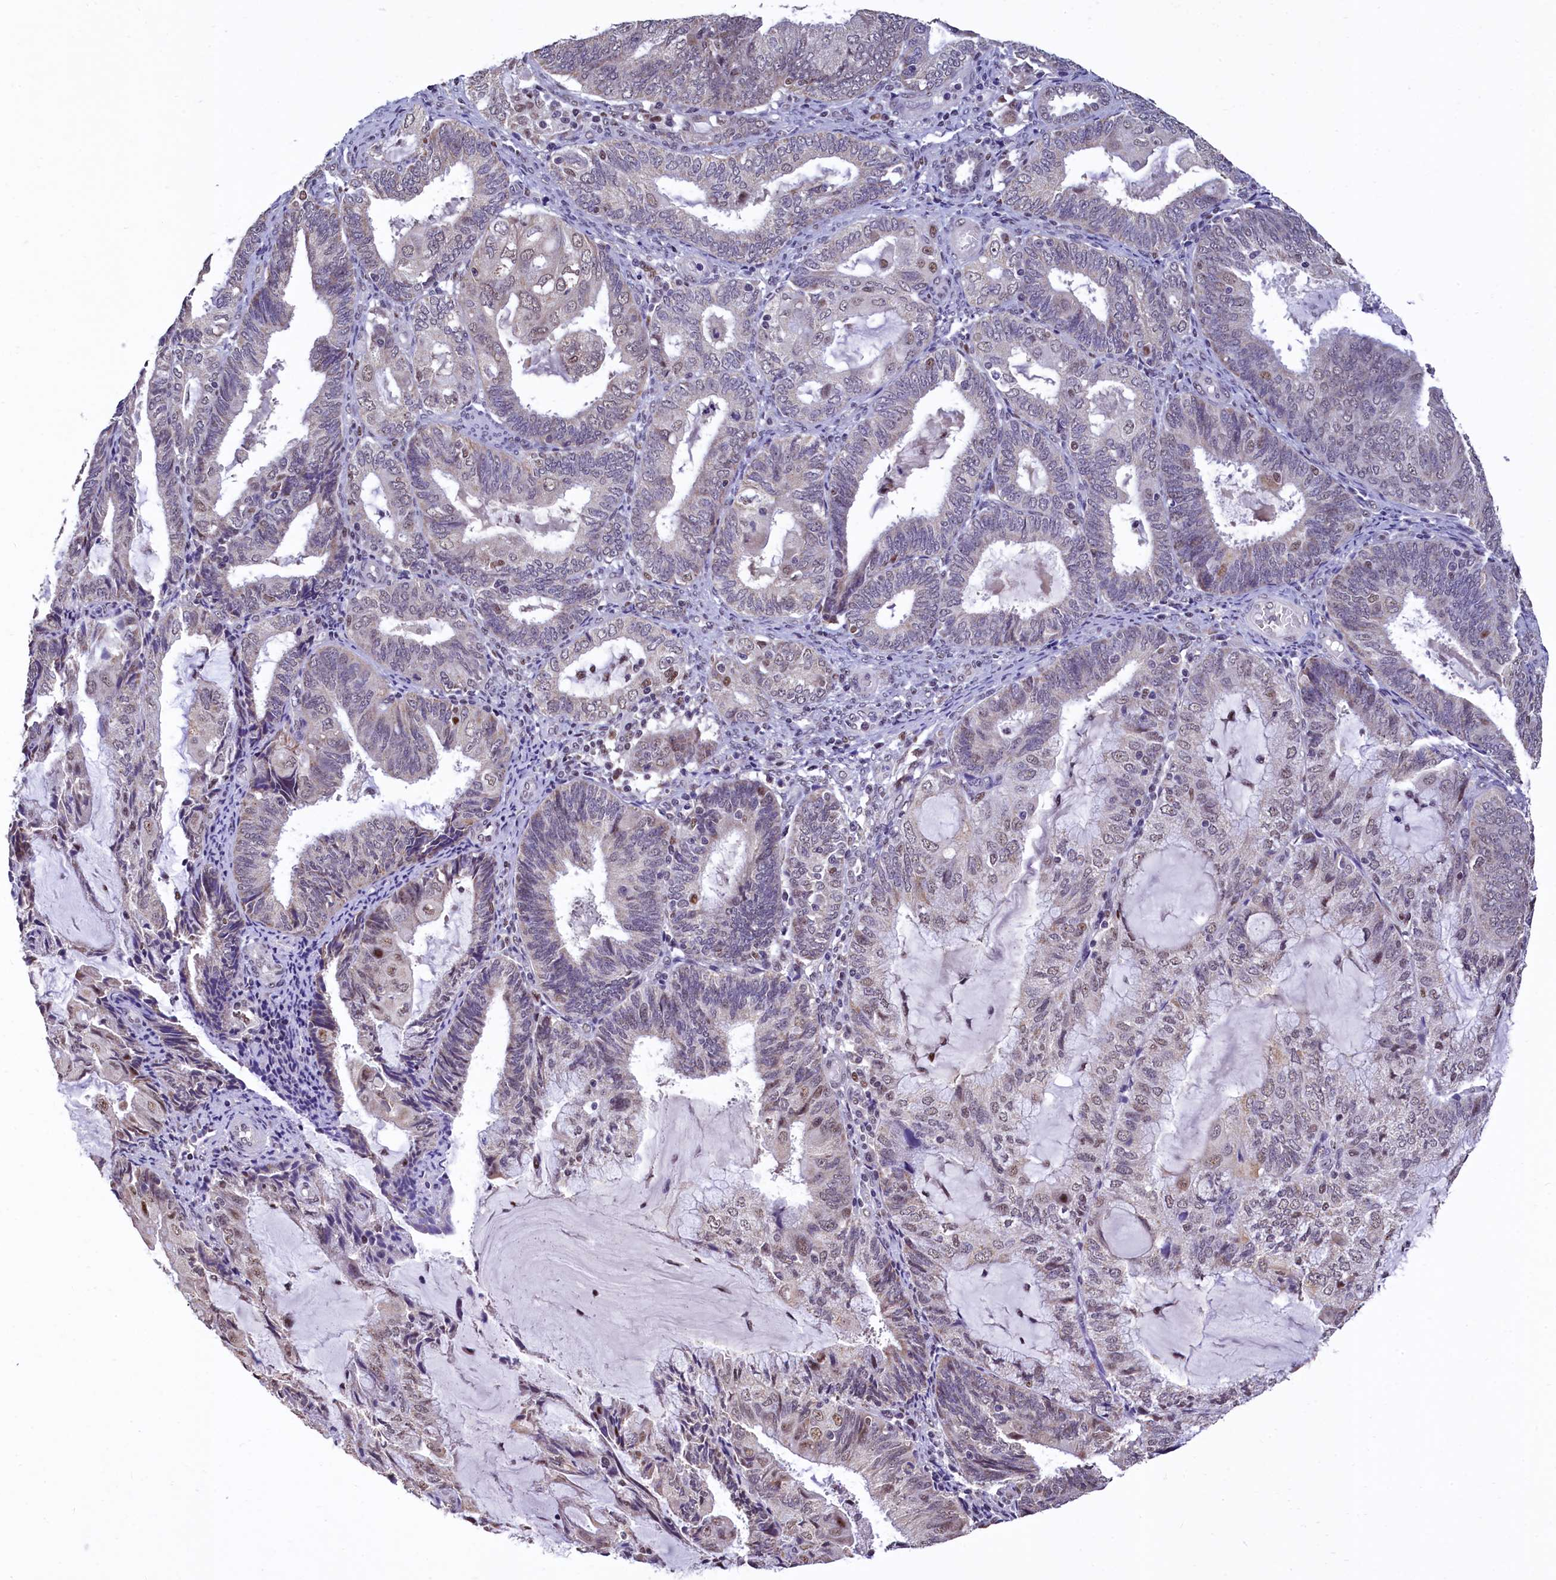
{"staining": {"intensity": "moderate", "quantity": "<25%", "location": "nuclear"}, "tissue": "endometrial cancer", "cell_type": "Tumor cells", "image_type": "cancer", "snomed": [{"axis": "morphology", "description": "Adenocarcinoma, NOS"}, {"axis": "topography", "description": "Endometrium"}], "caption": "Immunohistochemical staining of human endometrial cancer exhibits low levels of moderate nuclear positivity in about <25% of tumor cells. (IHC, brightfield microscopy, high magnification).", "gene": "HECTD4", "patient": {"sex": "female", "age": 81}}